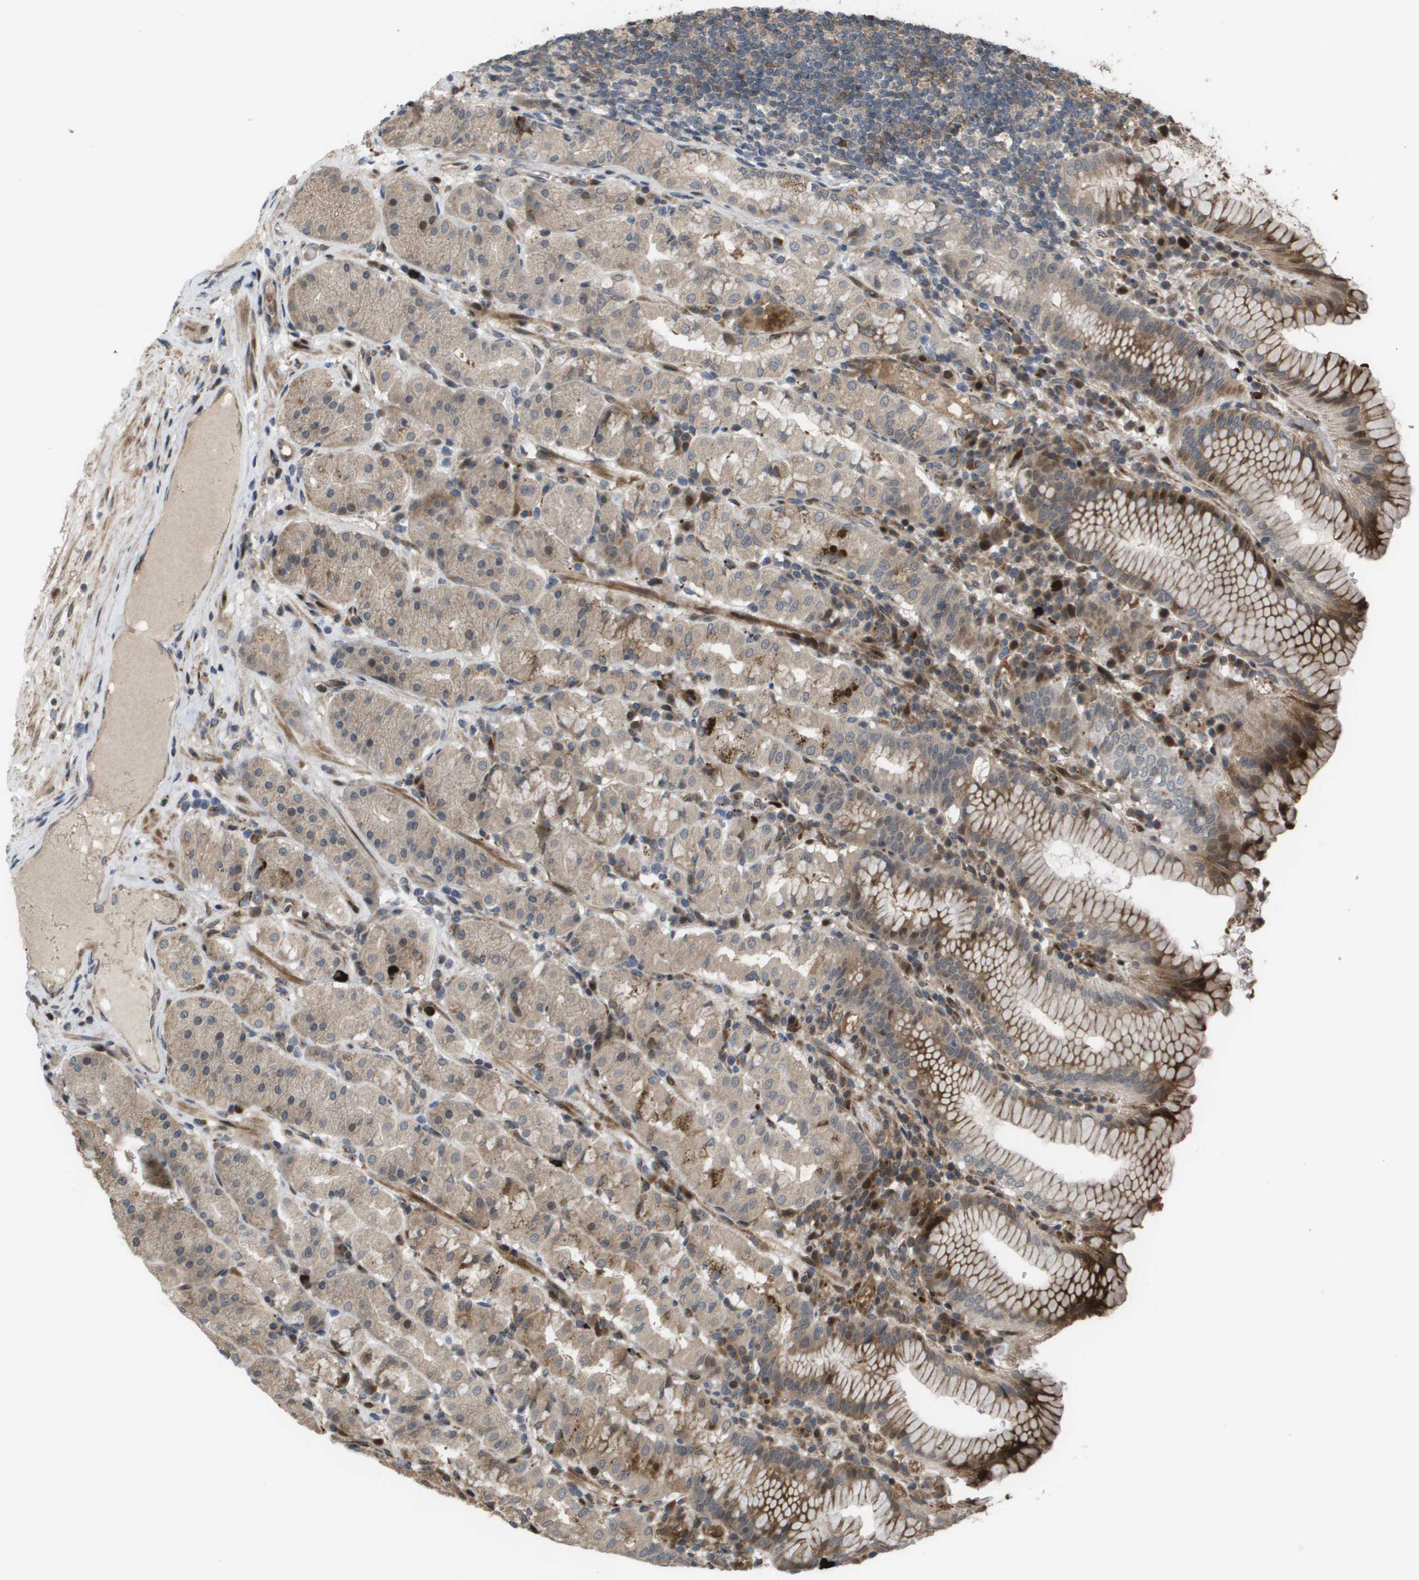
{"staining": {"intensity": "moderate", "quantity": ">75%", "location": "cytoplasmic/membranous,nuclear"}, "tissue": "stomach", "cell_type": "Glandular cells", "image_type": "normal", "snomed": [{"axis": "morphology", "description": "Normal tissue, NOS"}, {"axis": "topography", "description": "Stomach"}, {"axis": "topography", "description": "Stomach, lower"}], "caption": "Benign stomach exhibits moderate cytoplasmic/membranous,nuclear staining in about >75% of glandular cells, visualized by immunohistochemistry. The protein is shown in brown color, while the nuclei are stained blue.", "gene": "AXIN2", "patient": {"sex": "female", "age": 56}}